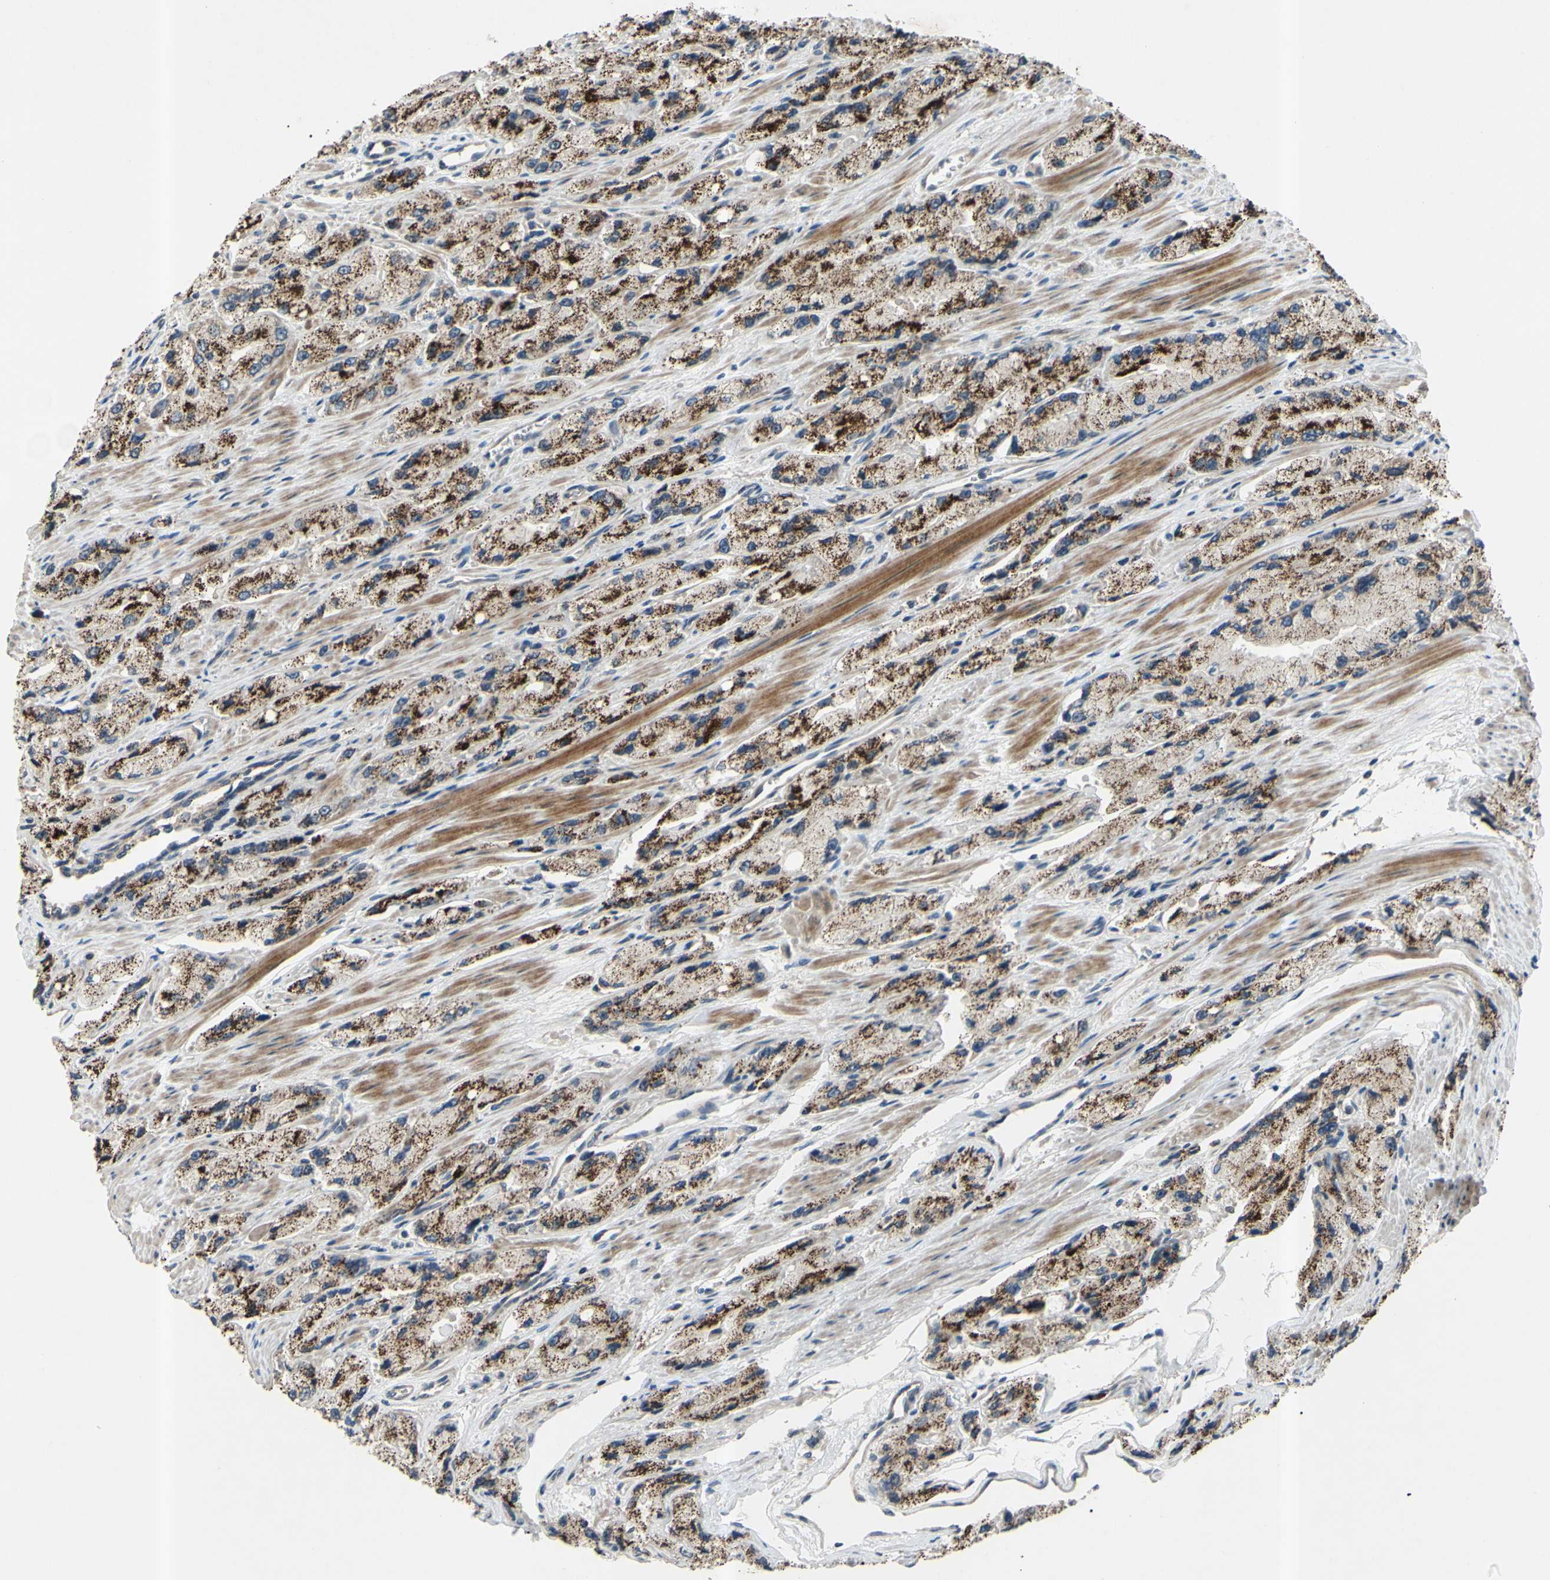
{"staining": {"intensity": "strong", "quantity": "25%-75%", "location": "cytoplasmic/membranous"}, "tissue": "prostate cancer", "cell_type": "Tumor cells", "image_type": "cancer", "snomed": [{"axis": "morphology", "description": "Adenocarcinoma, High grade"}, {"axis": "topography", "description": "Prostate"}], "caption": "Immunohistochemistry (DAB) staining of human prostate cancer (adenocarcinoma (high-grade)) displays strong cytoplasmic/membranous protein positivity in about 25%-75% of tumor cells.", "gene": "ALK", "patient": {"sex": "male", "age": 58}}